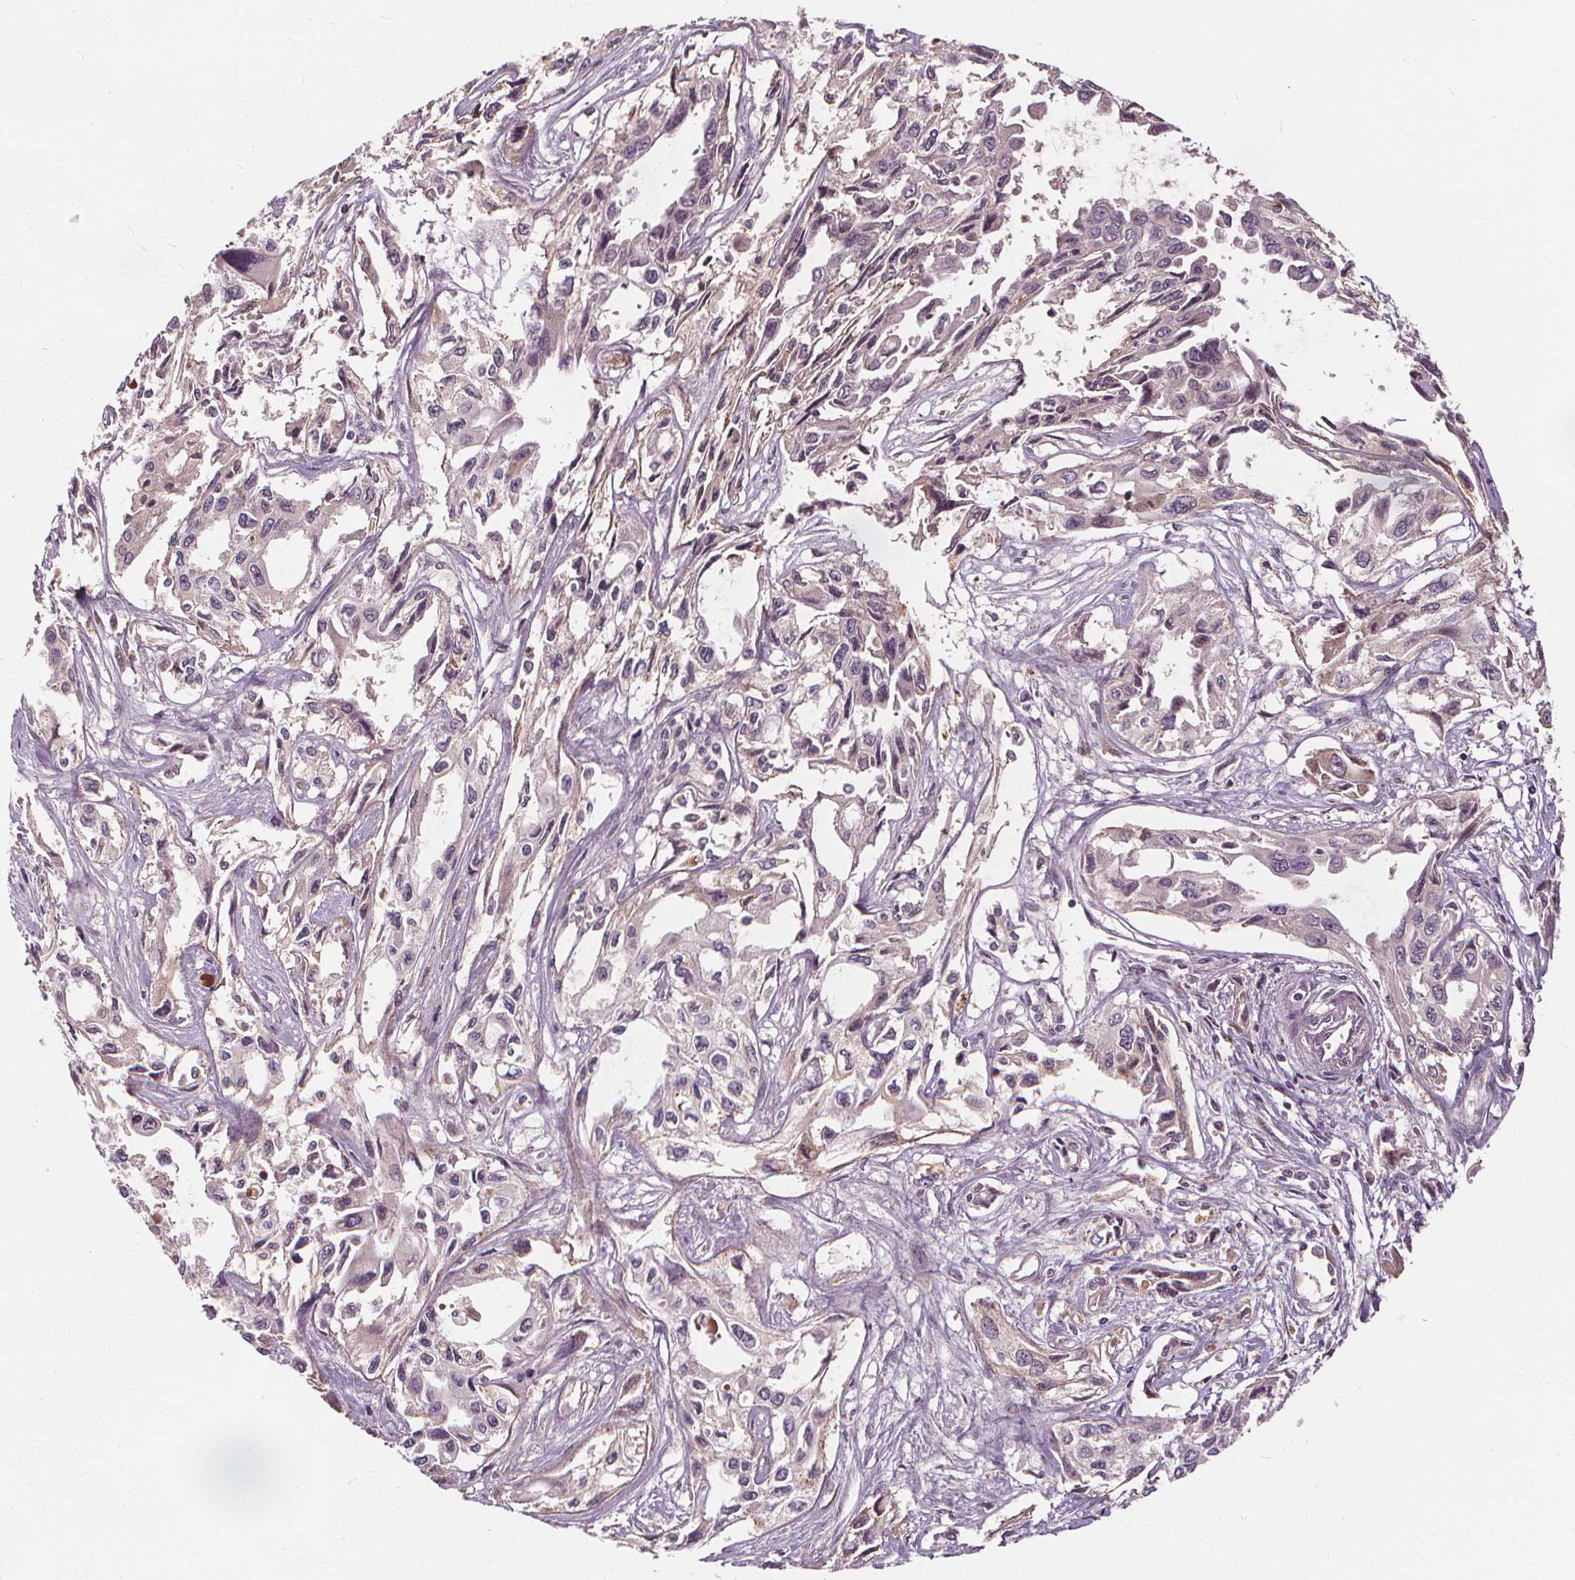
{"staining": {"intensity": "negative", "quantity": "none", "location": "none"}, "tissue": "pancreatic cancer", "cell_type": "Tumor cells", "image_type": "cancer", "snomed": [{"axis": "morphology", "description": "Adenocarcinoma, NOS"}, {"axis": "topography", "description": "Pancreas"}], "caption": "Pancreatic cancer (adenocarcinoma) stained for a protein using immunohistochemistry (IHC) shows no staining tumor cells.", "gene": "IPO13", "patient": {"sex": "female", "age": 55}}